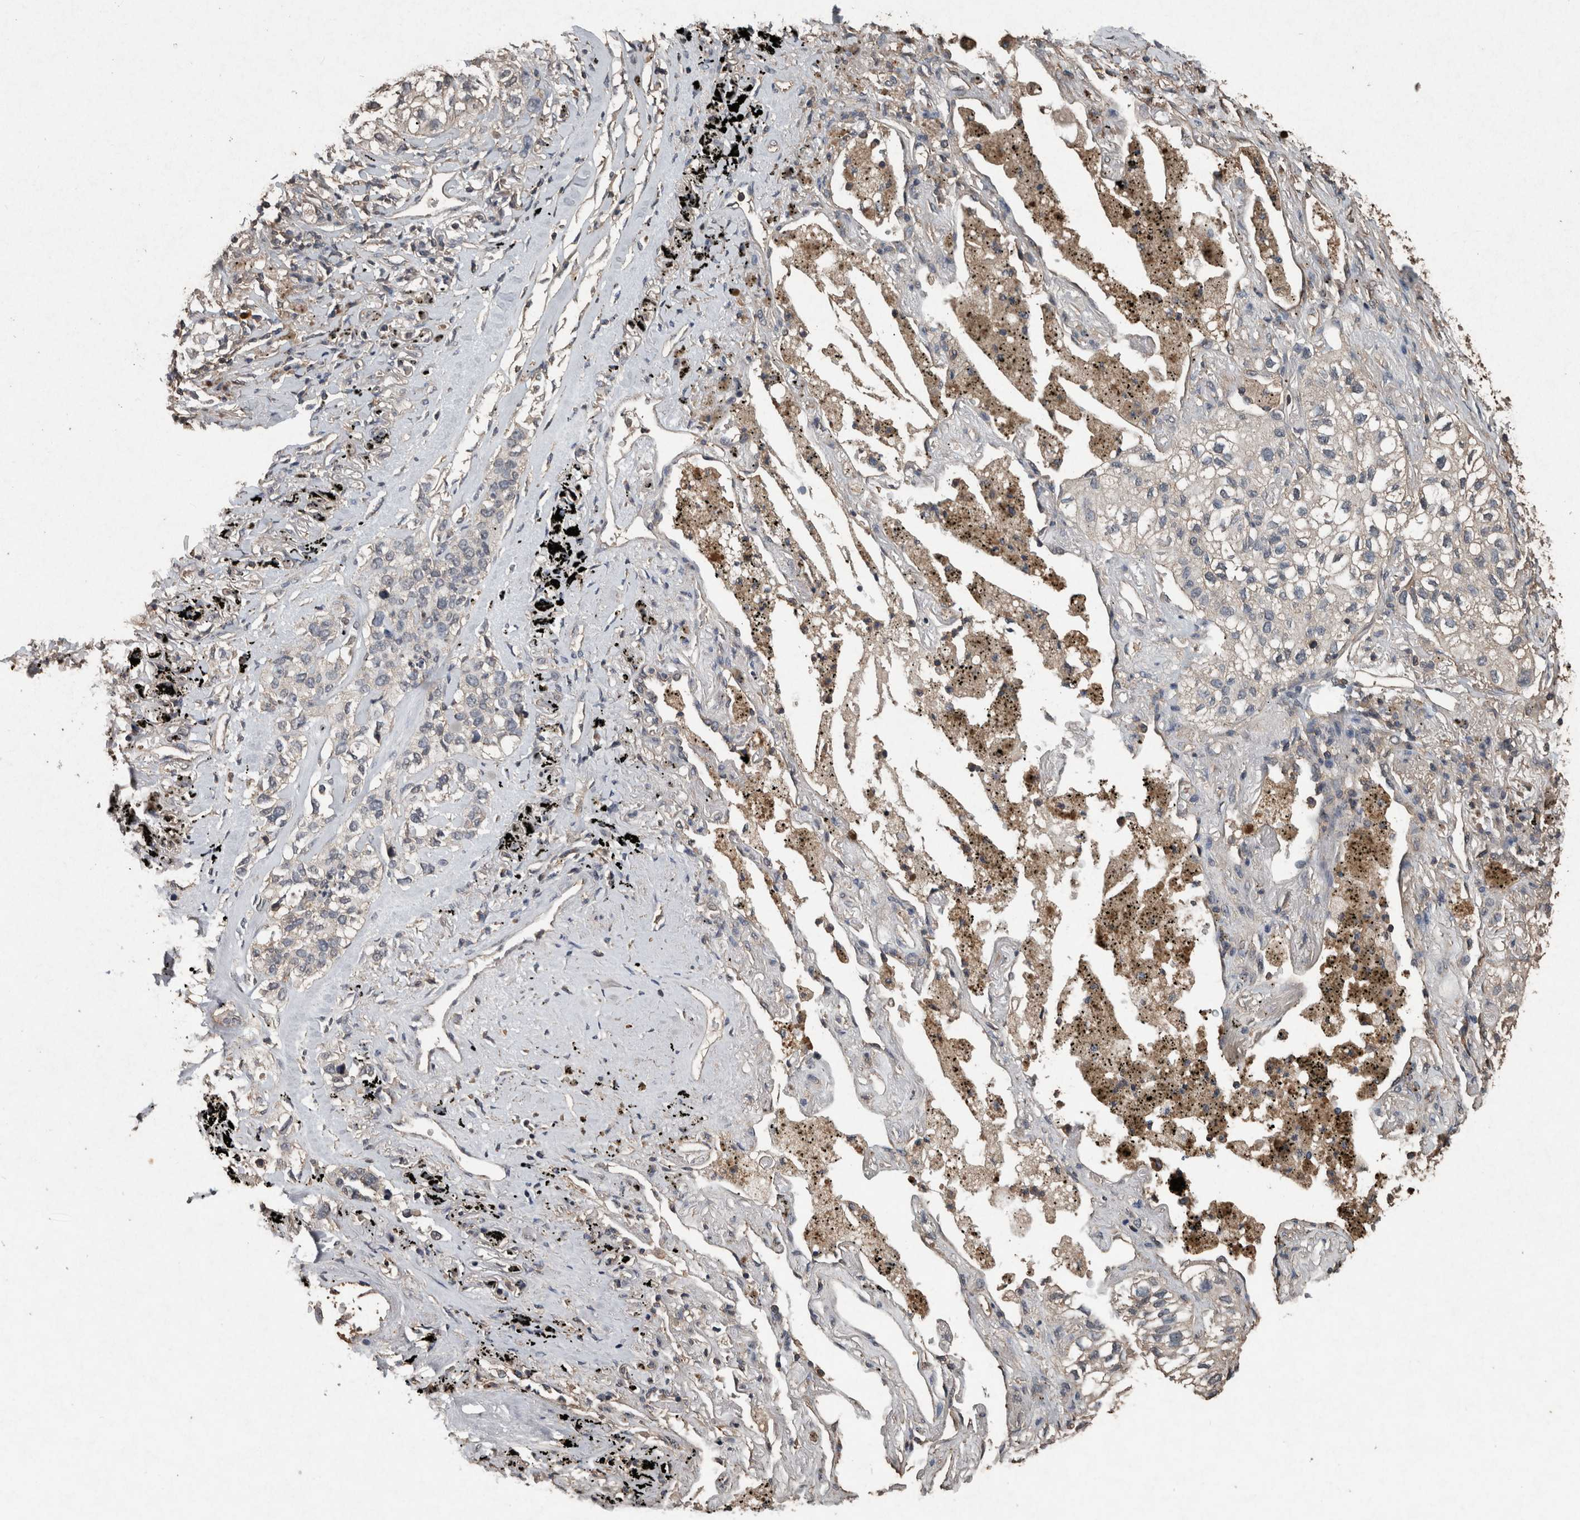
{"staining": {"intensity": "negative", "quantity": "none", "location": "none"}, "tissue": "lung cancer", "cell_type": "Tumor cells", "image_type": "cancer", "snomed": [{"axis": "morphology", "description": "Adenocarcinoma, NOS"}, {"axis": "topography", "description": "Lung"}], "caption": "Immunohistochemistry (IHC) image of human adenocarcinoma (lung) stained for a protein (brown), which reveals no positivity in tumor cells. The staining is performed using DAB (3,3'-diaminobenzidine) brown chromogen with nuclei counter-stained in using hematoxylin.", "gene": "FGFRL1", "patient": {"sex": "male", "age": 63}}